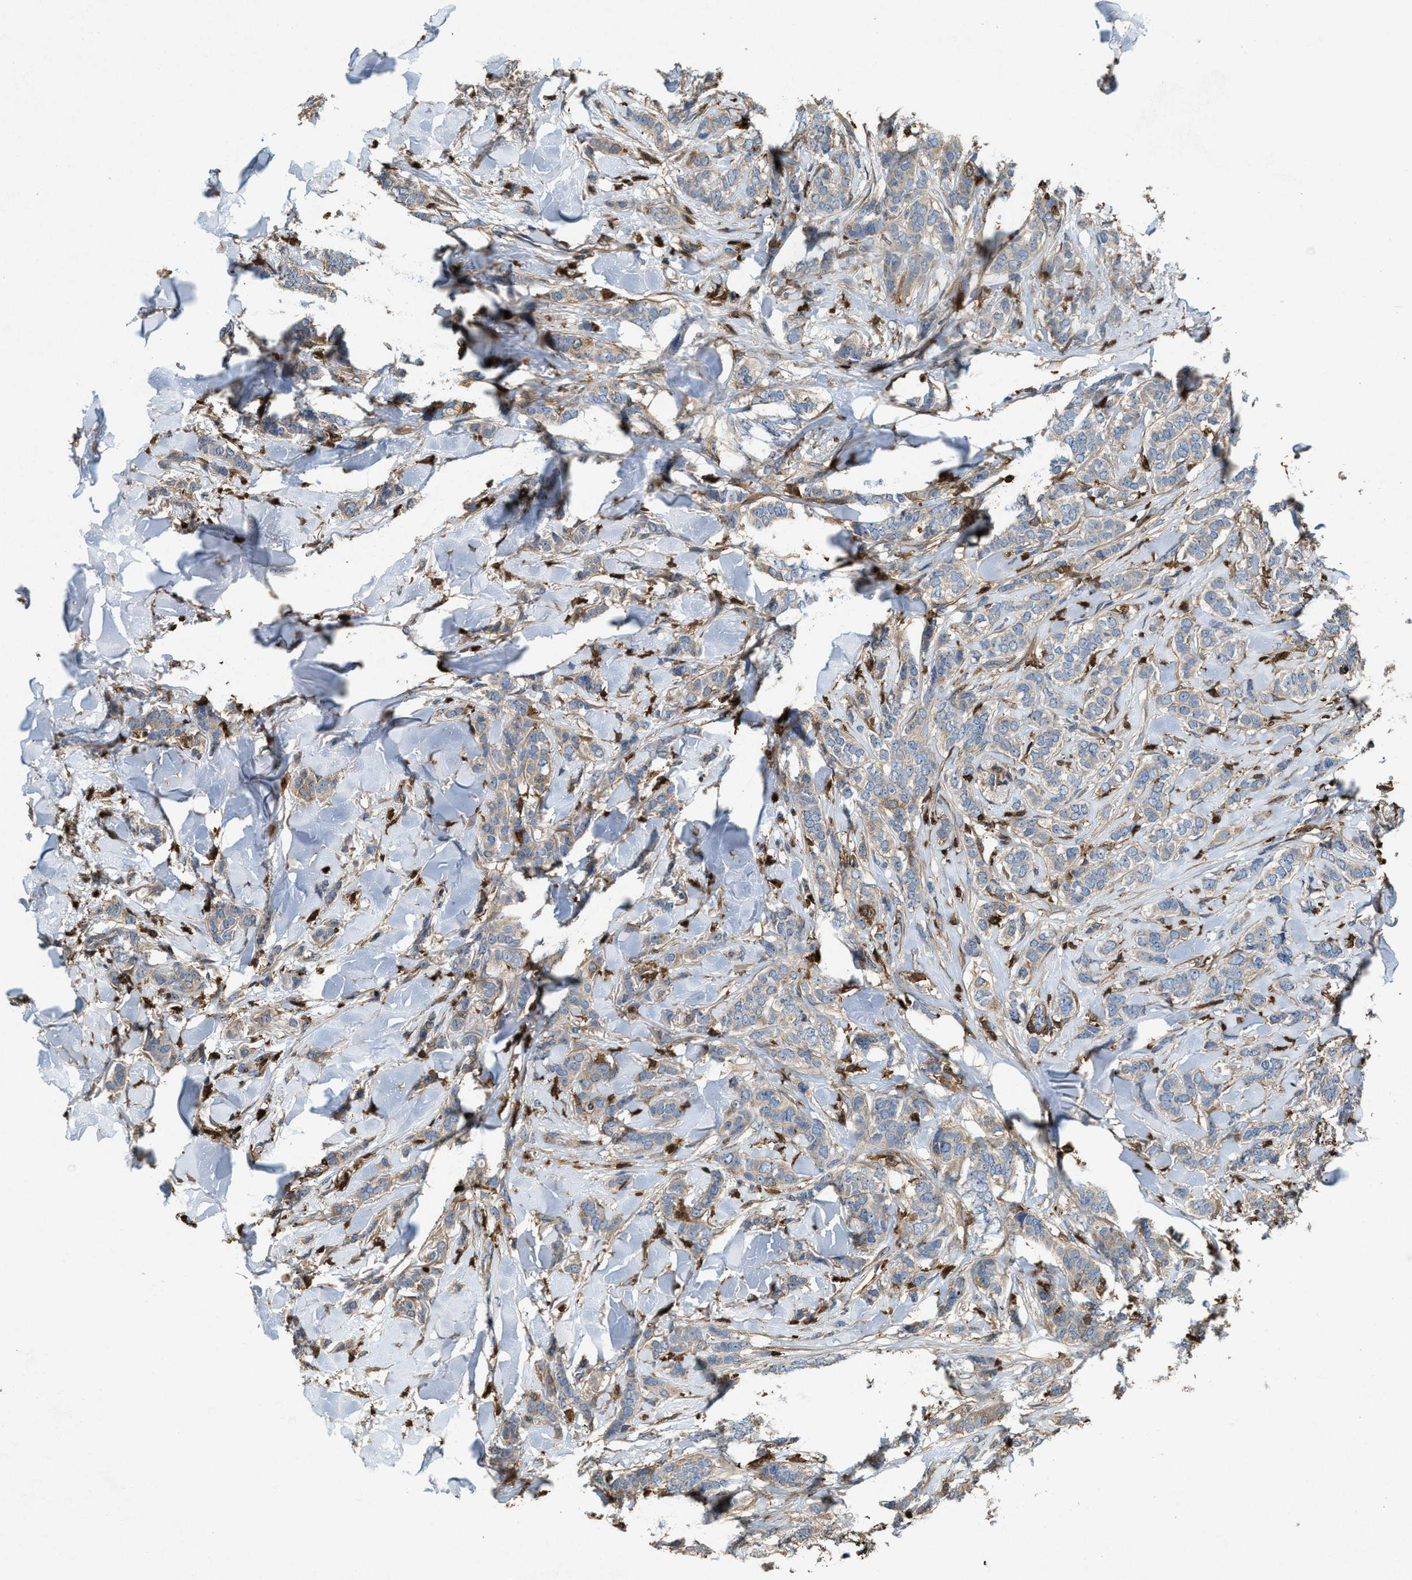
{"staining": {"intensity": "weak", "quantity": "<25%", "location": "cytoplasmic/membranous"}, "tissue": "breast cancer", "cell_type": "Tumor cells", "image_type": "cancer", "snomed": [{"axis": "morphology", "description": "Lobular carcinoma"}, {"axis": "topography", "description": "Skin"}, {"axis": "topography", "description": "Breast"}], "caption": "This is a micrograph of IHC staining of breast cancer (lobular carcinoma), which shows no staining in tumor cells.", "gene": "SERPINB5", "patient": {"sex": "female", "age": 46}}